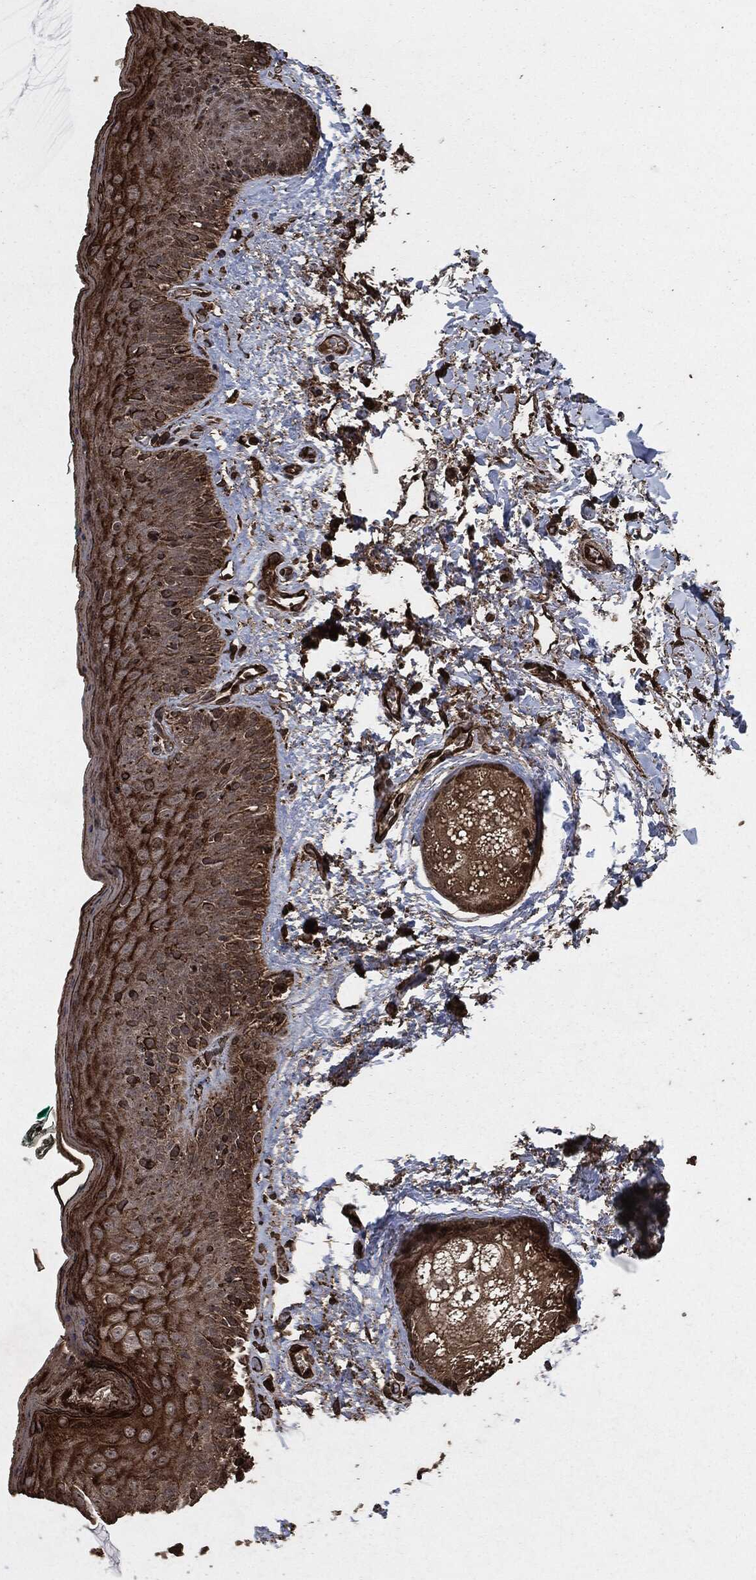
{"staining": {"intensity": "strong", "quantity": "25%-75%", "location": "cytoplasmic/membranous,nuclear"}, "tissue": "vagina", "cell_type": "Squamous epithelial cells", "image_type": "normal", "snomed": [{"axis": "morphology", "description": "Normal tissue, NOS"}, {"axis": "topography", "description": "Vagina"}], "caption": "The micrograph shows immunohistochemical staining of normal vagina. There is strong cytoplasmic/membranous,nuclear positivity is seen in about 25%-75% of squamous epithelial cells.", "gene": "EGFR", "patient": {"sex": "female", "age": 66}}